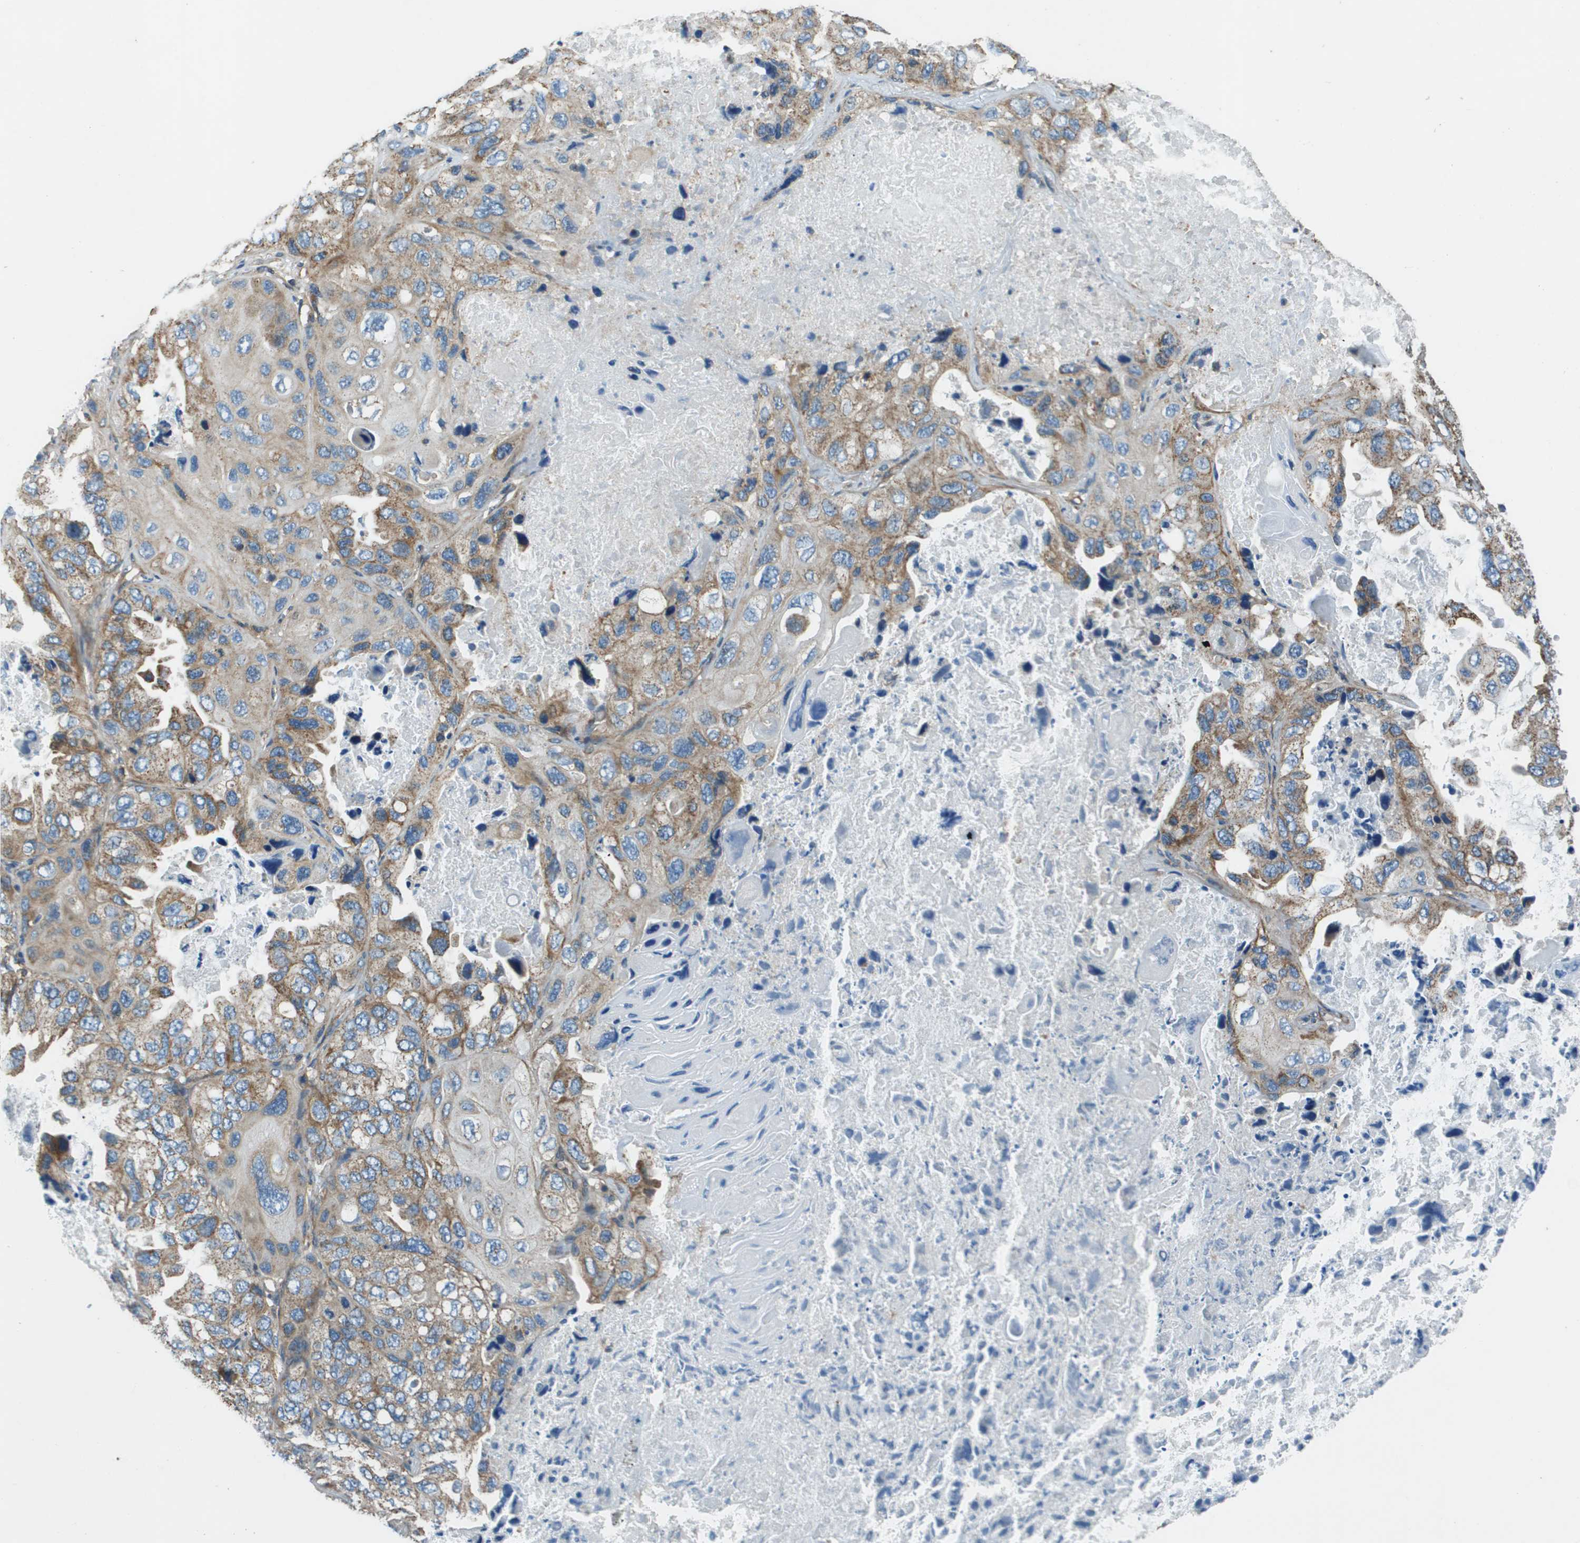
{"staining": {"intensity": "moderate", "quantity": "25%-75%", "location": "cytoplasmic/membranous"}, "tissue": "lung cancer", "cell_type": "Tumor cells", "image_type": "cancer", "snomed": [{"axis": "morphology", "description": "Squamous cell carcinoma, NOS"}, {"axis": "topography", "description": "Lung"}], "caption": "This image displays immunohistochemistry staining of human squamous cell carcinoma (lung), with medium moderate cytoplasmic/membranous staining in approximately 25%-75% of tumor cells.", "gene": "TMEM51", "patient": {"sex": "female", "age": 73}}